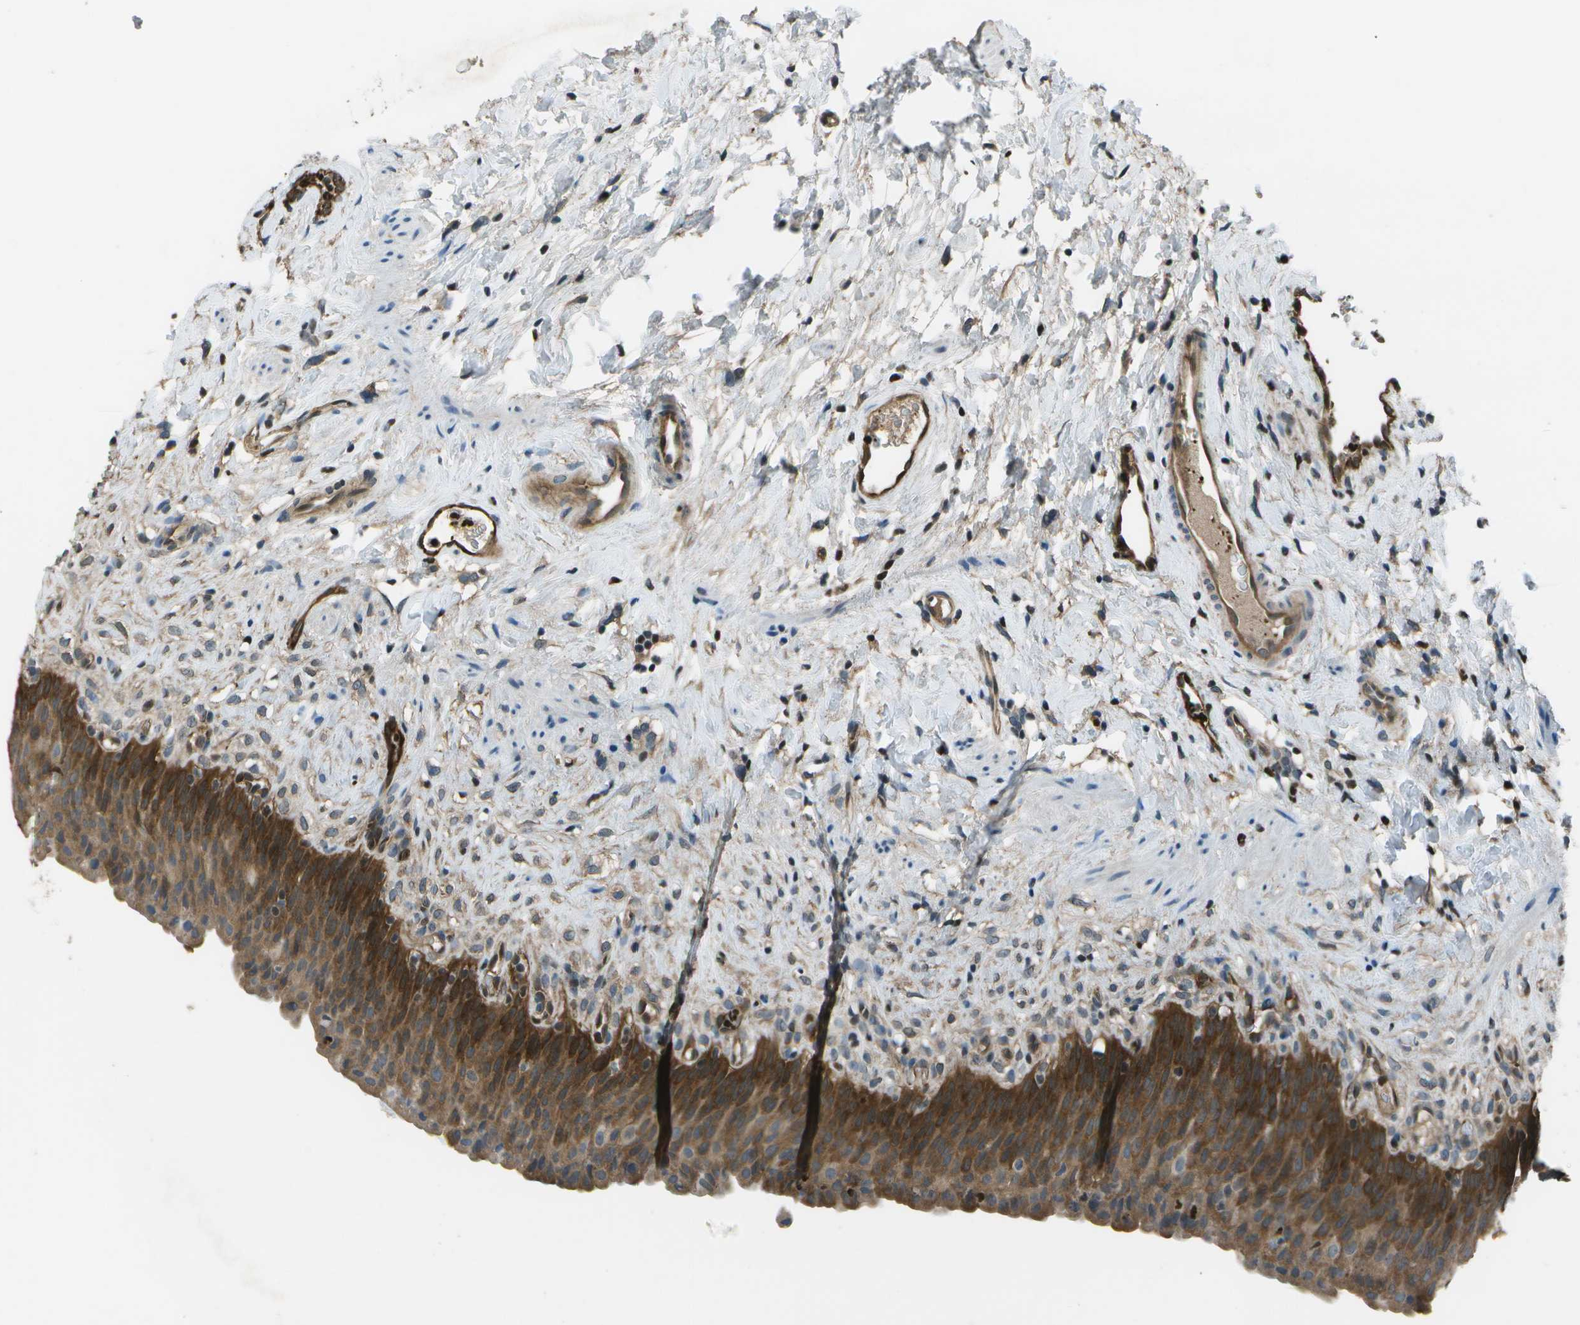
{"staining": {"intensity": "moderate", "quantity": ">75%", "location": "cytoplasmic/membranous"}, "tissue": "urinary bladder", "cell_type": "Urothelial cells", "image_type": "normal", "snomed": [{"axis": "morphology", "description": "Normal tissue, NOS"}, {"axis": "topography", "description": "Urinary bladder"}], "caption": "A histopathology image of urinary bladder stained for a protein exhibits moderate cytoplasmic/membranous brown staining in urothelial cells.", "gene": "PDLIM1", "patient": {"sex": "female", "age": 79}}